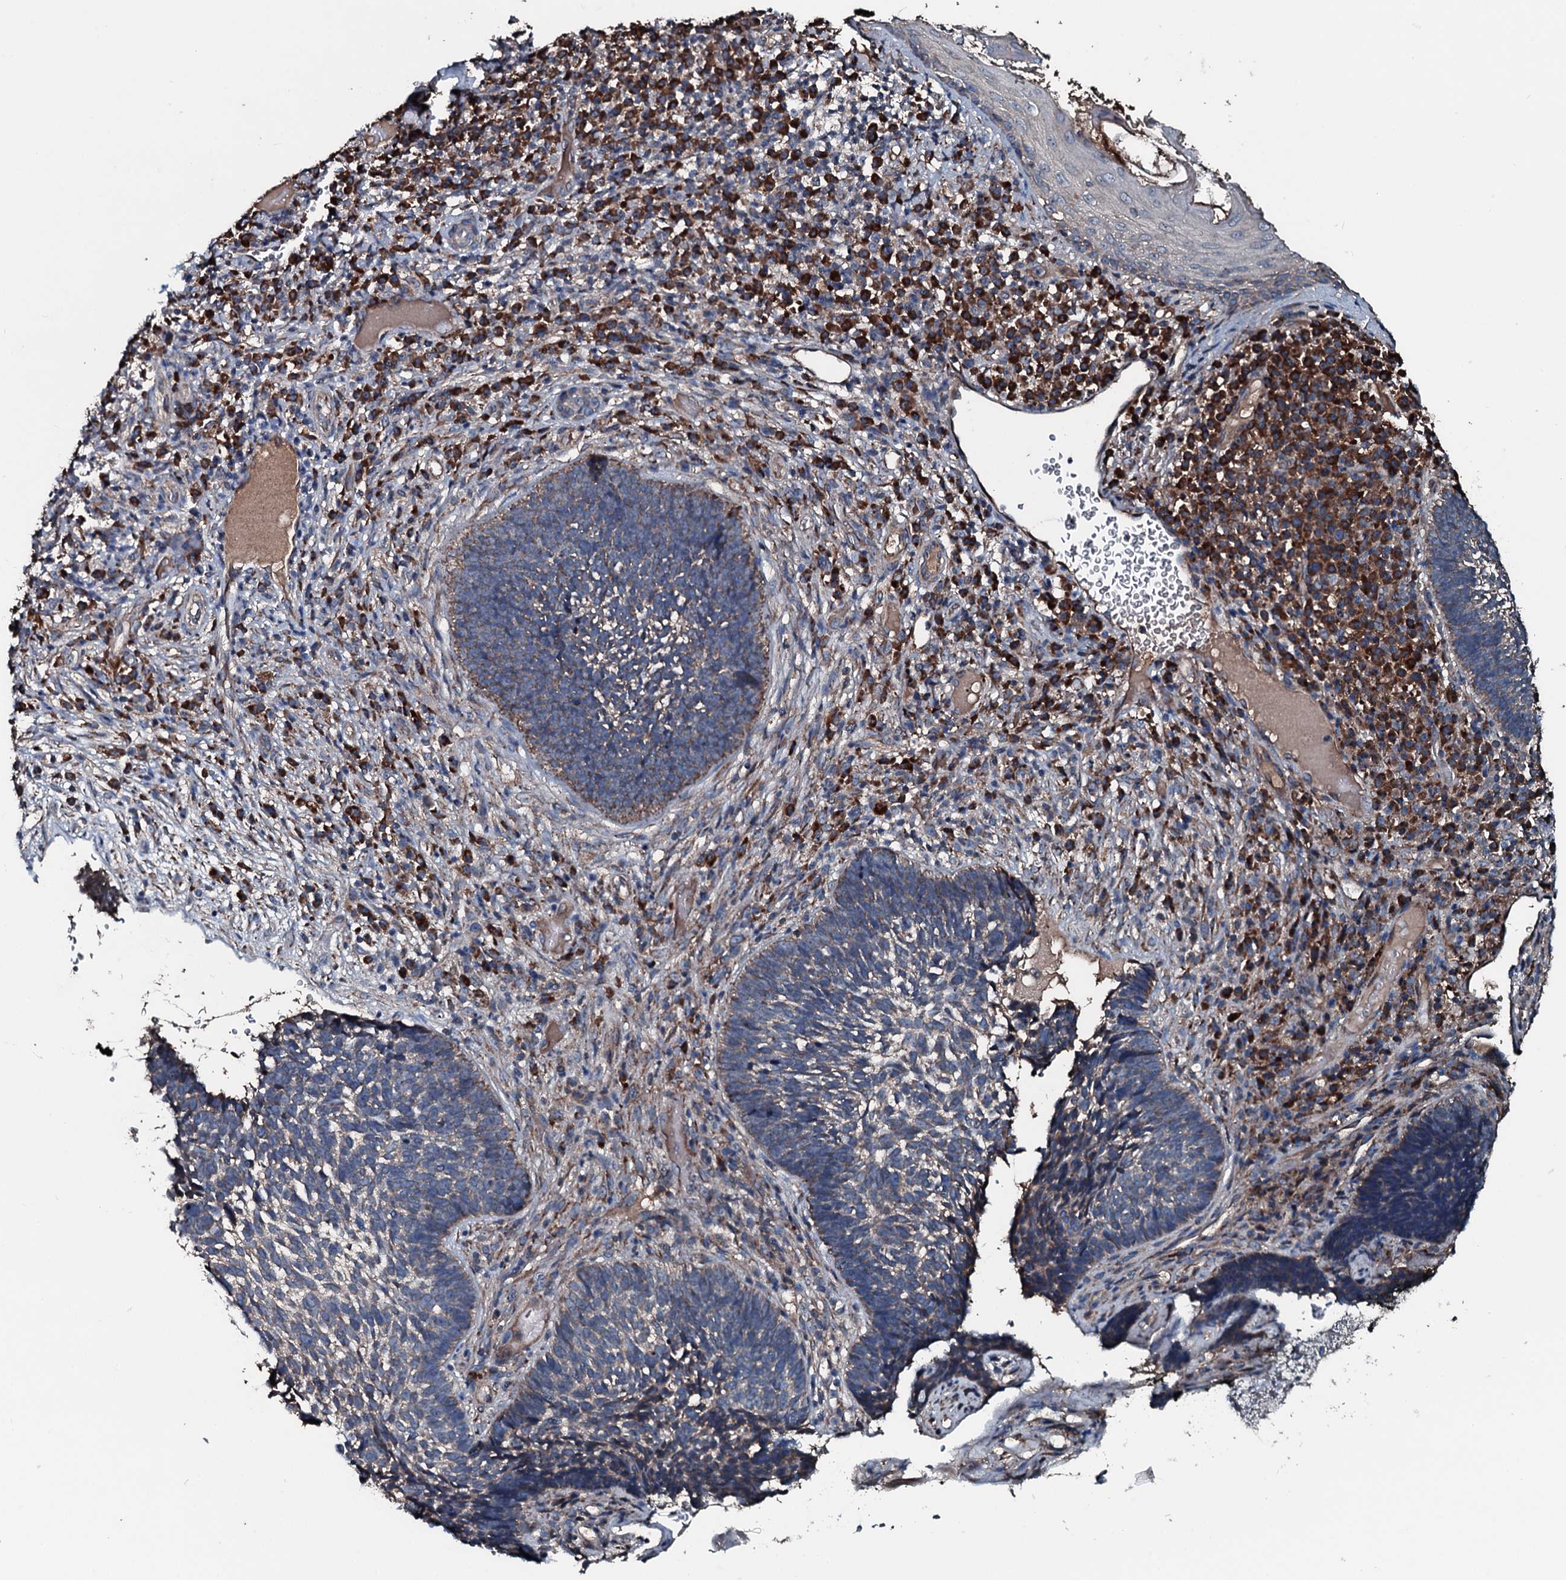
{"staining": {"intensity": "negative", "quantity": "none", "location": "none"}, "tissue": "skin cancer", "cell_type": "Tumor cells", "image_type": "cancer", "snomed": [{"axis": "morphology", "description": "Basal cell carcinoma"}, {"axis": "topography", "description": "Skin"}], "caption": "IHC micrograph of neoplastic tissue: basal cell carcinoma (skin) stained with DAB (3,3'-diaminobenzidine) exhibits no significant protein expression in tumor cells. (Stains: DAB (3,3'-diaminobenzidine) IHC with hematoxylin counter stain, Microscopy: brightfield microscopy at high magnification).", "gene": "ACSS3", "patient": {"sex": "male", "age": 88}}